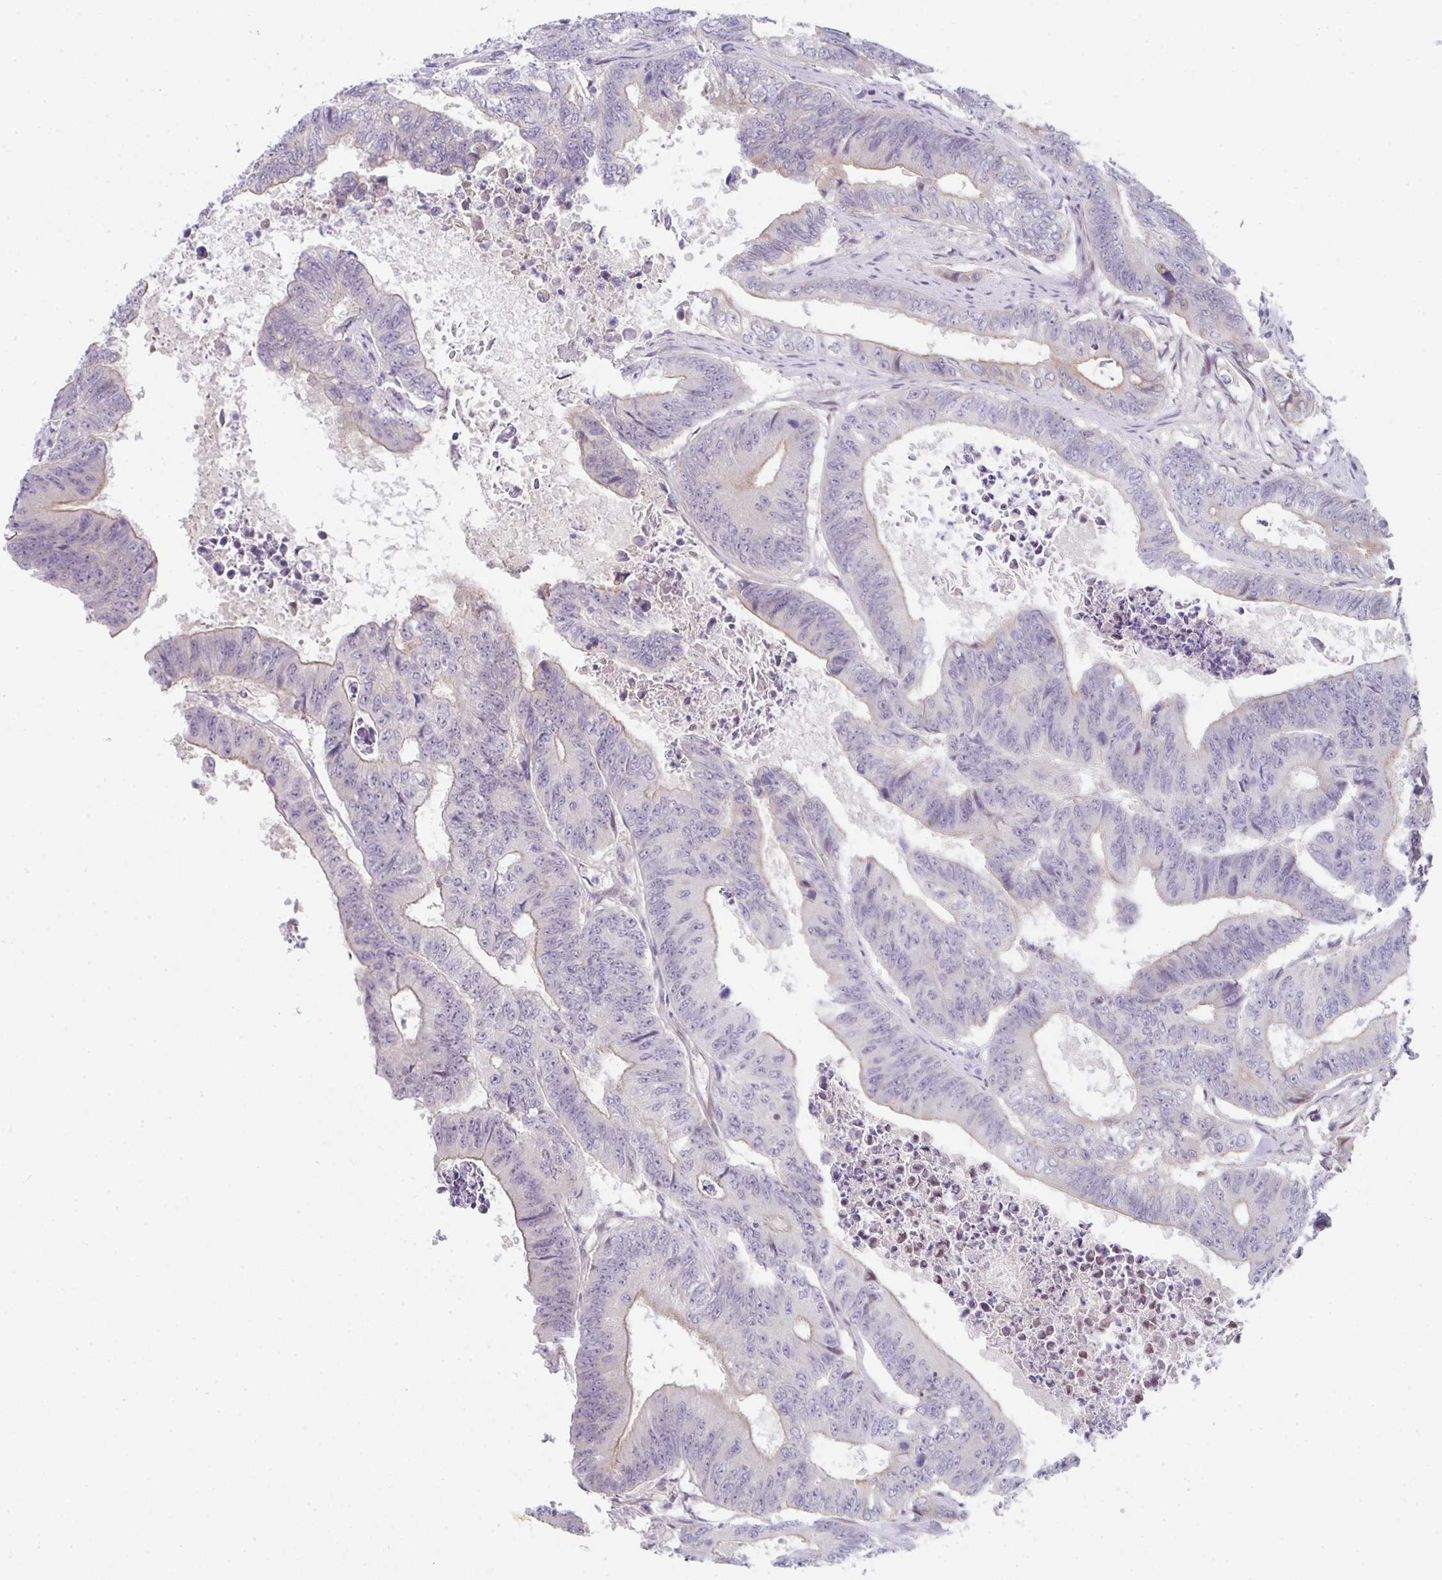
{"staining": {"intensity": "weak", "quantity": "25%-75%", "location": "cytoplasmic/membranous"}, "tissue": "colorectal cancer", "cell_type": "Tumor cells", "image_type": "cancer", "snomed": [{"axis": "morphology", "description": "Adenocarcinoma, NOS"}, {"axis": "topography", "description": "Colon"}], "caption": "This histopathology image shows IHC staining of colorectal cancer (adenocarcinoma), with low weak cytoplasmic/membranous staining in approximately 25%-75% of tumor cells.", "gene": "TNFRSF10A", "patient": {"sex": "female", "age": 48}}